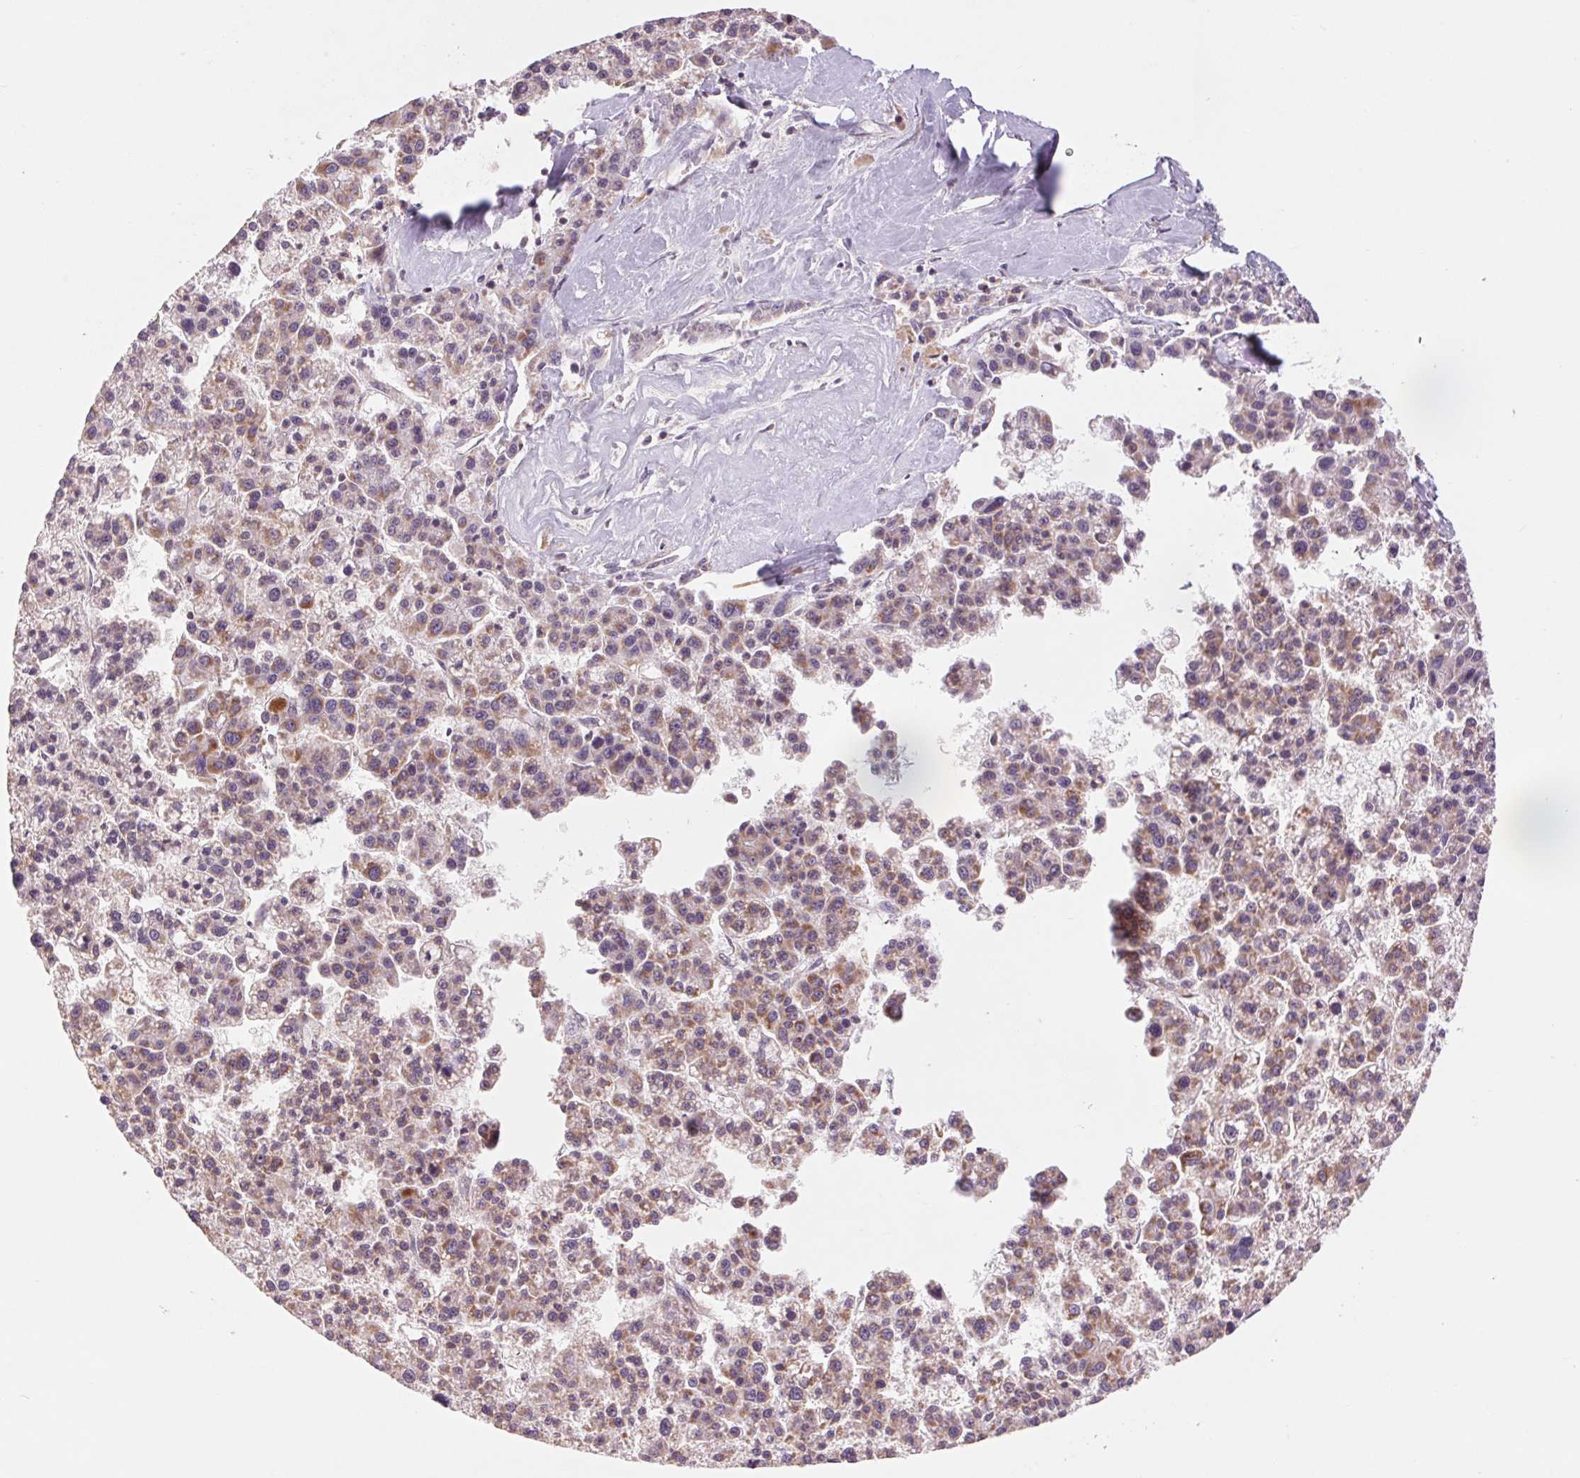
{"staining": {"intensity": "moderate", "quantity": ">75%", "location": "cytoplasmic/membranous"}, "tissue": "liver cancer", "cell_type": "Tumor cells", "image_type": "cancer", "snomed": [{"axis": "morphology", "description": "Carcinoma, Hepatocellular, NOS"}, {"axis": "topography", "description": "Liver"}], "caption": "Immunohistochemical staining of liver cancer displays medium levels of moderate cytoplasmic/membranous protein staining in about >75% of tumor cells.", "gene": "COX6A1", "patient": {"sex": "female", "age": 58}}